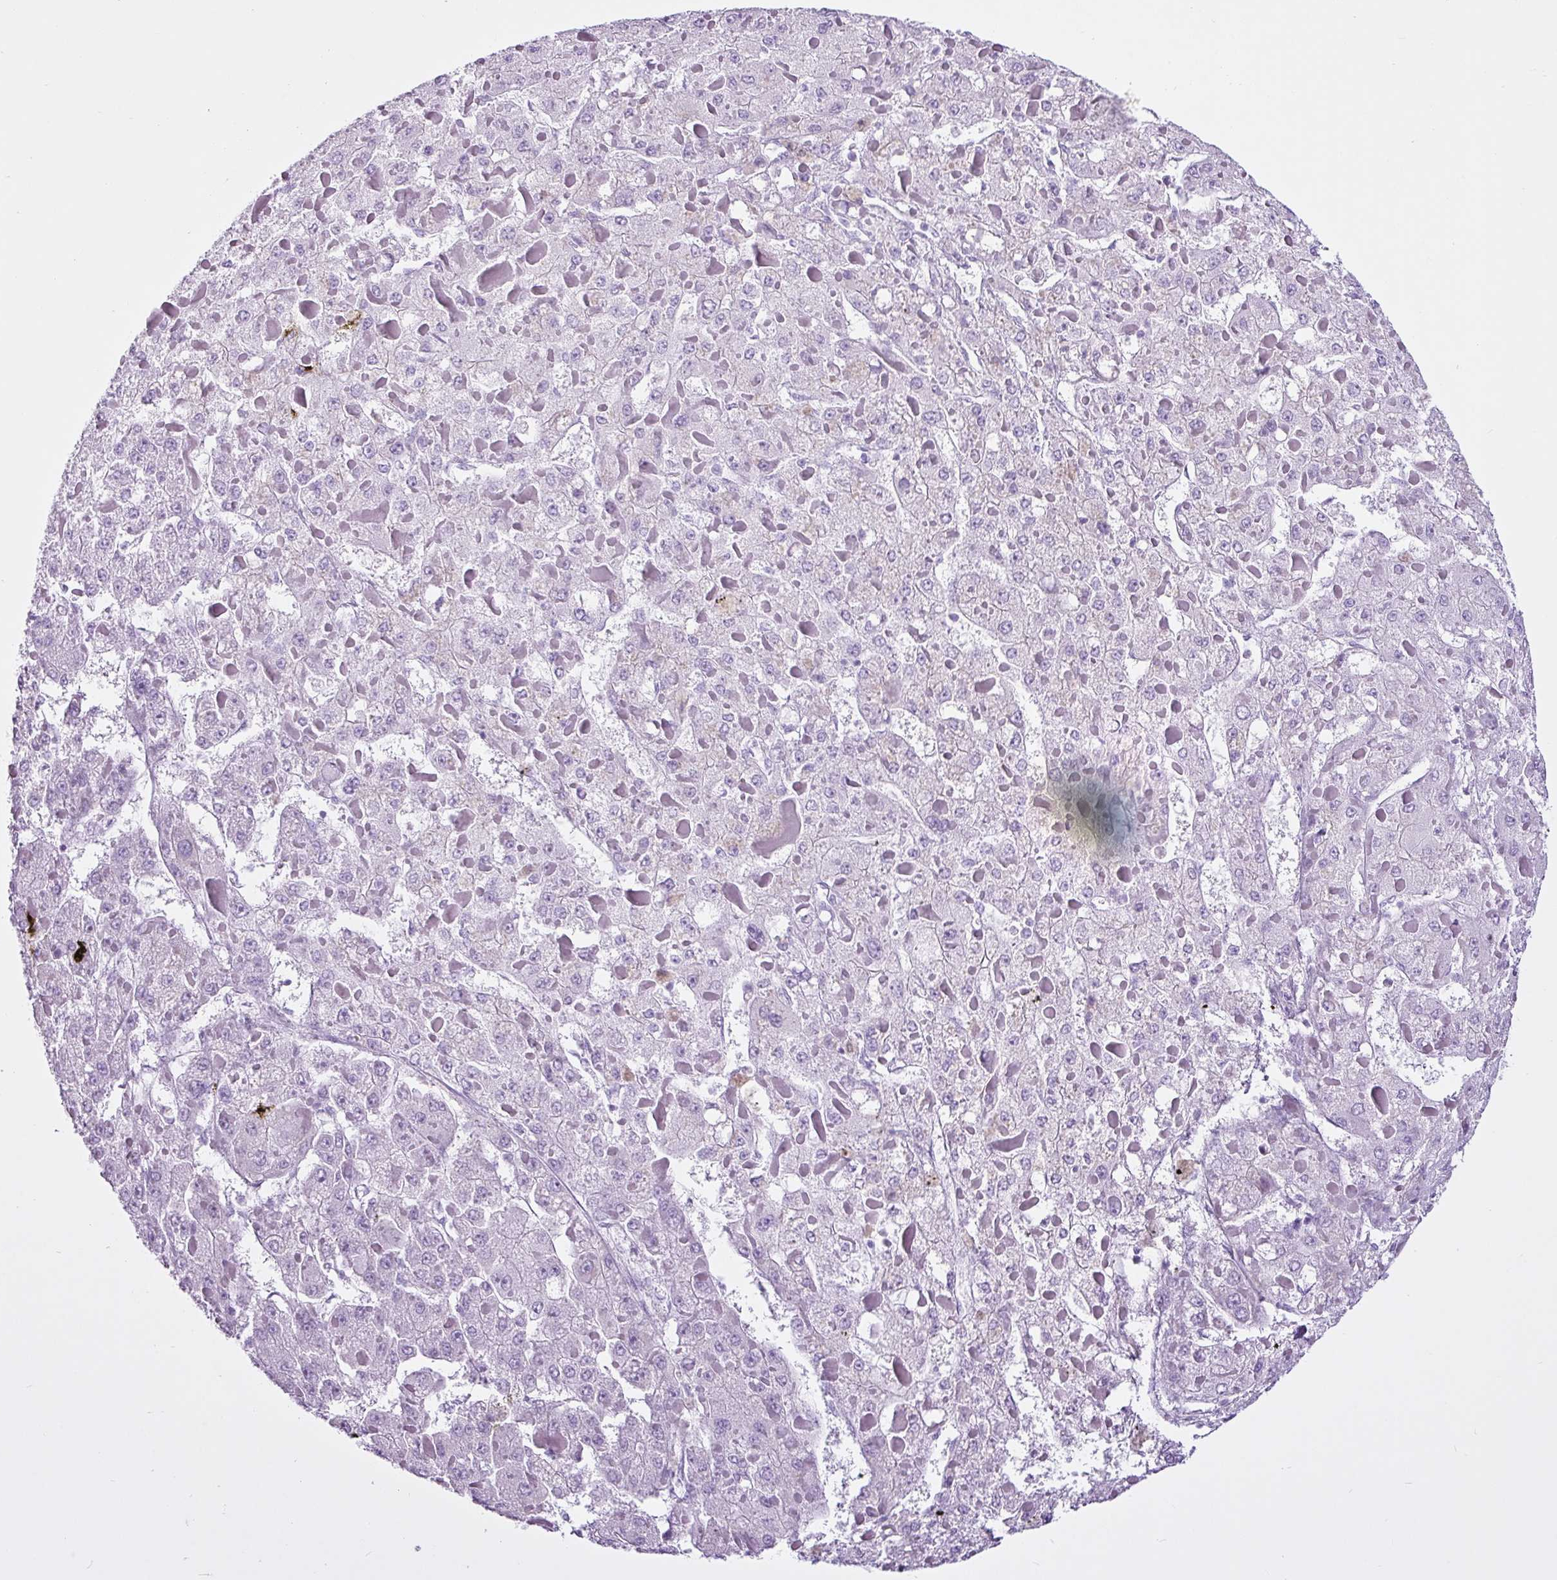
{"staining": {"intensity": "negative", "quantity": "none", "location": "none"}, "tissue": "liver cancer", "cell_type": "Tumor cells", "image_type": "cancer", "snomed": [{"axis": "morphology", "description": "Carcinoma, Hepatocellular, NOS"}, {"axis": "topography", "description": "Liver"}], "caption": "DAB immunohistochemical staining of human liver hepatocellular carcinoma shows no significant staining in tumor cells. (DAB IHC, high magnification).", "gene": "LILRB4", "patient": {"sex": "female", "age": 73}}